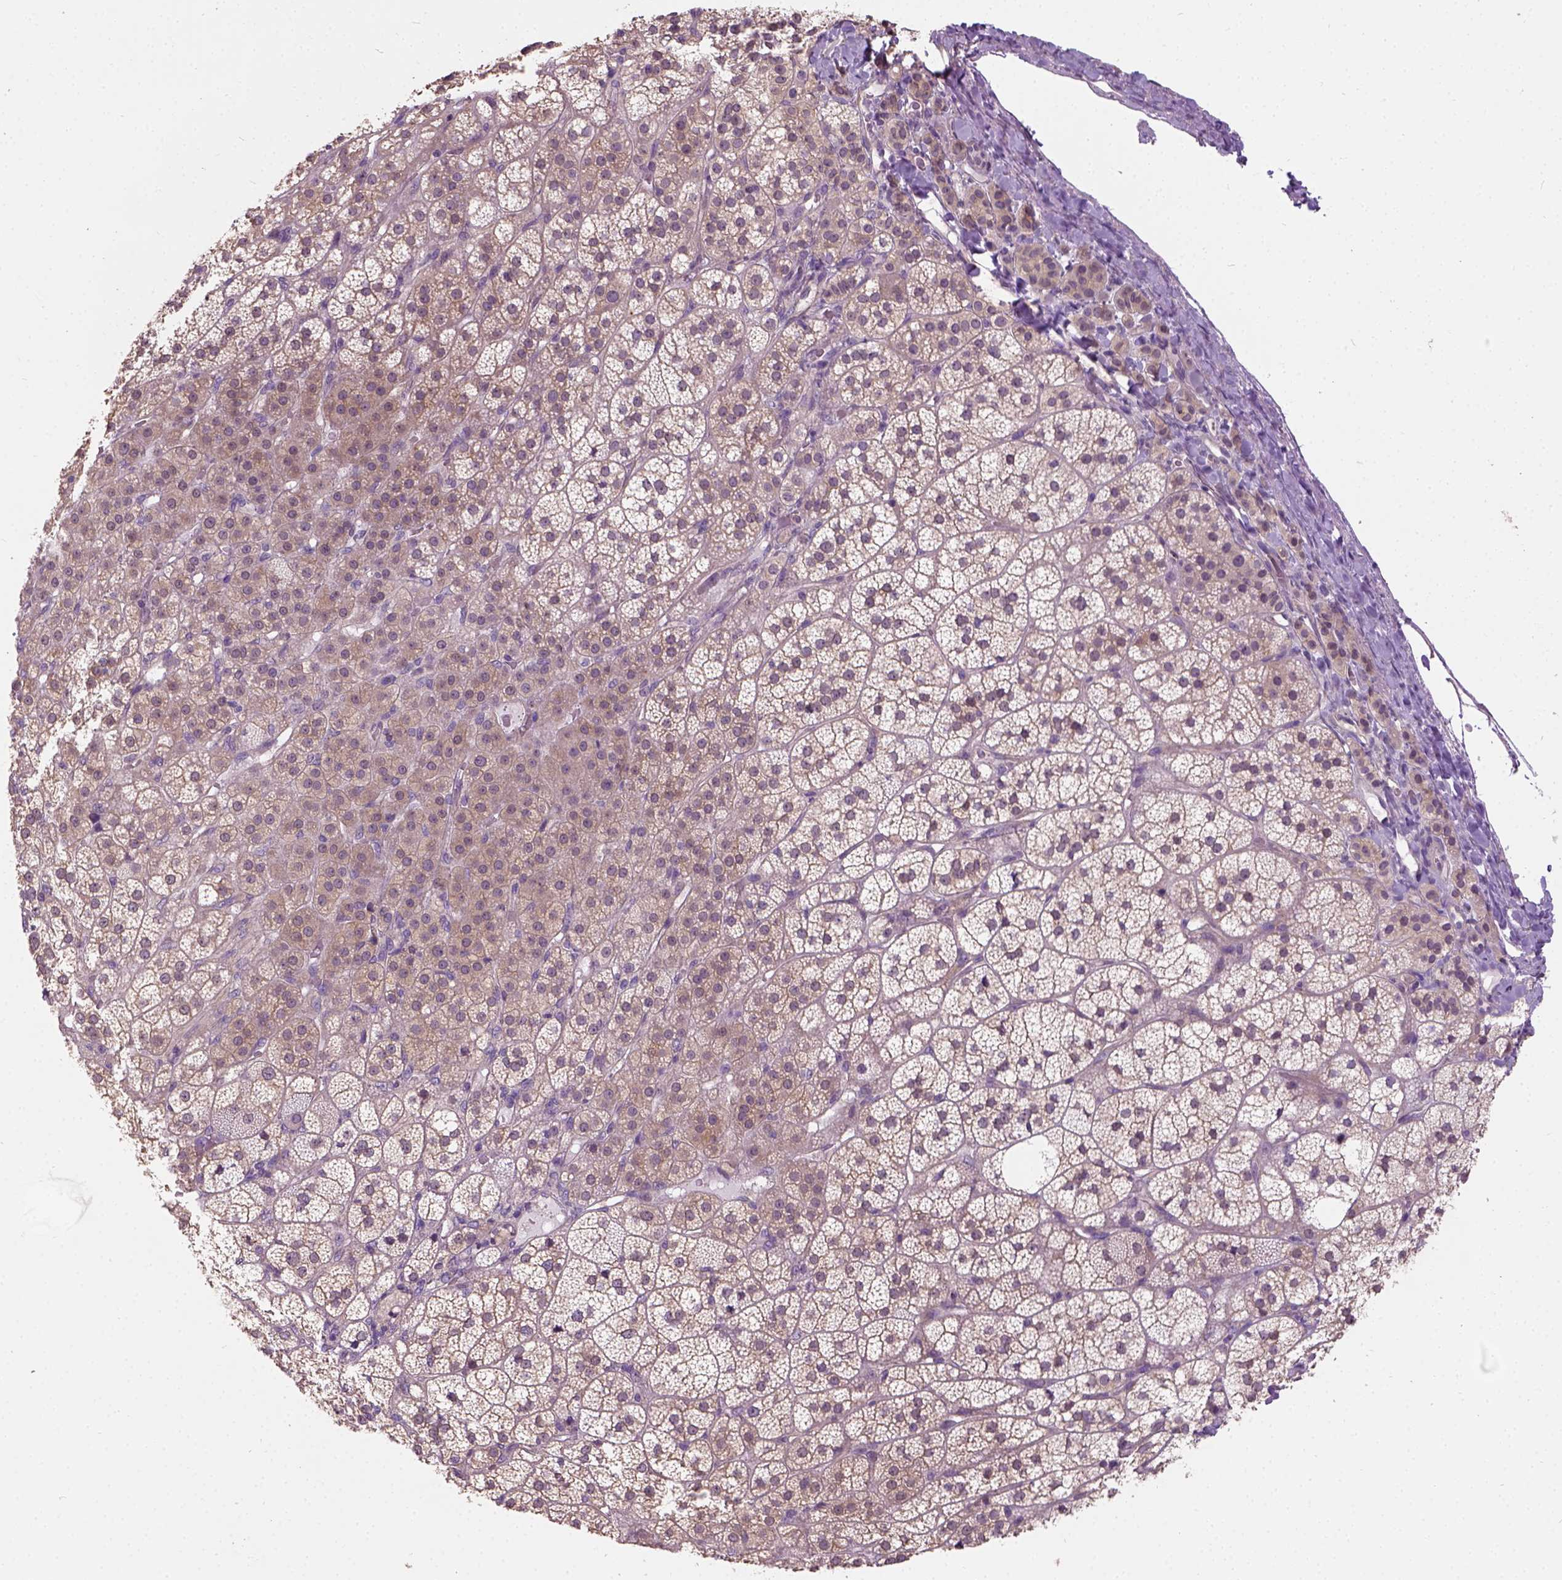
{"staining": {"intensity": "weak", "quantity": "25%-75%", "location": "cytoplasmic/membranous,nuclear"}, "tissue": "adrenal gland", "cell_type": "Glandular cells", "image_type": "normal", "snomed": [{"axis": "morphology", "description": "Normal tissue, NOS"}, {"axis": "topography", "description": "Adrenal gland"}], "caption": "Immunohistochemical staining of normal adrenal gland demonstrates weak cytoplasmic/membranous,nuclear protein staining in about 25%-75% of glandular cells. (Stains: DAB in brown, nuclei in blue, Microscopy: brightfield microscopy at high magnification).", "gene": "CRACR2A", "patient": {"sex": "female", "age": 60}}